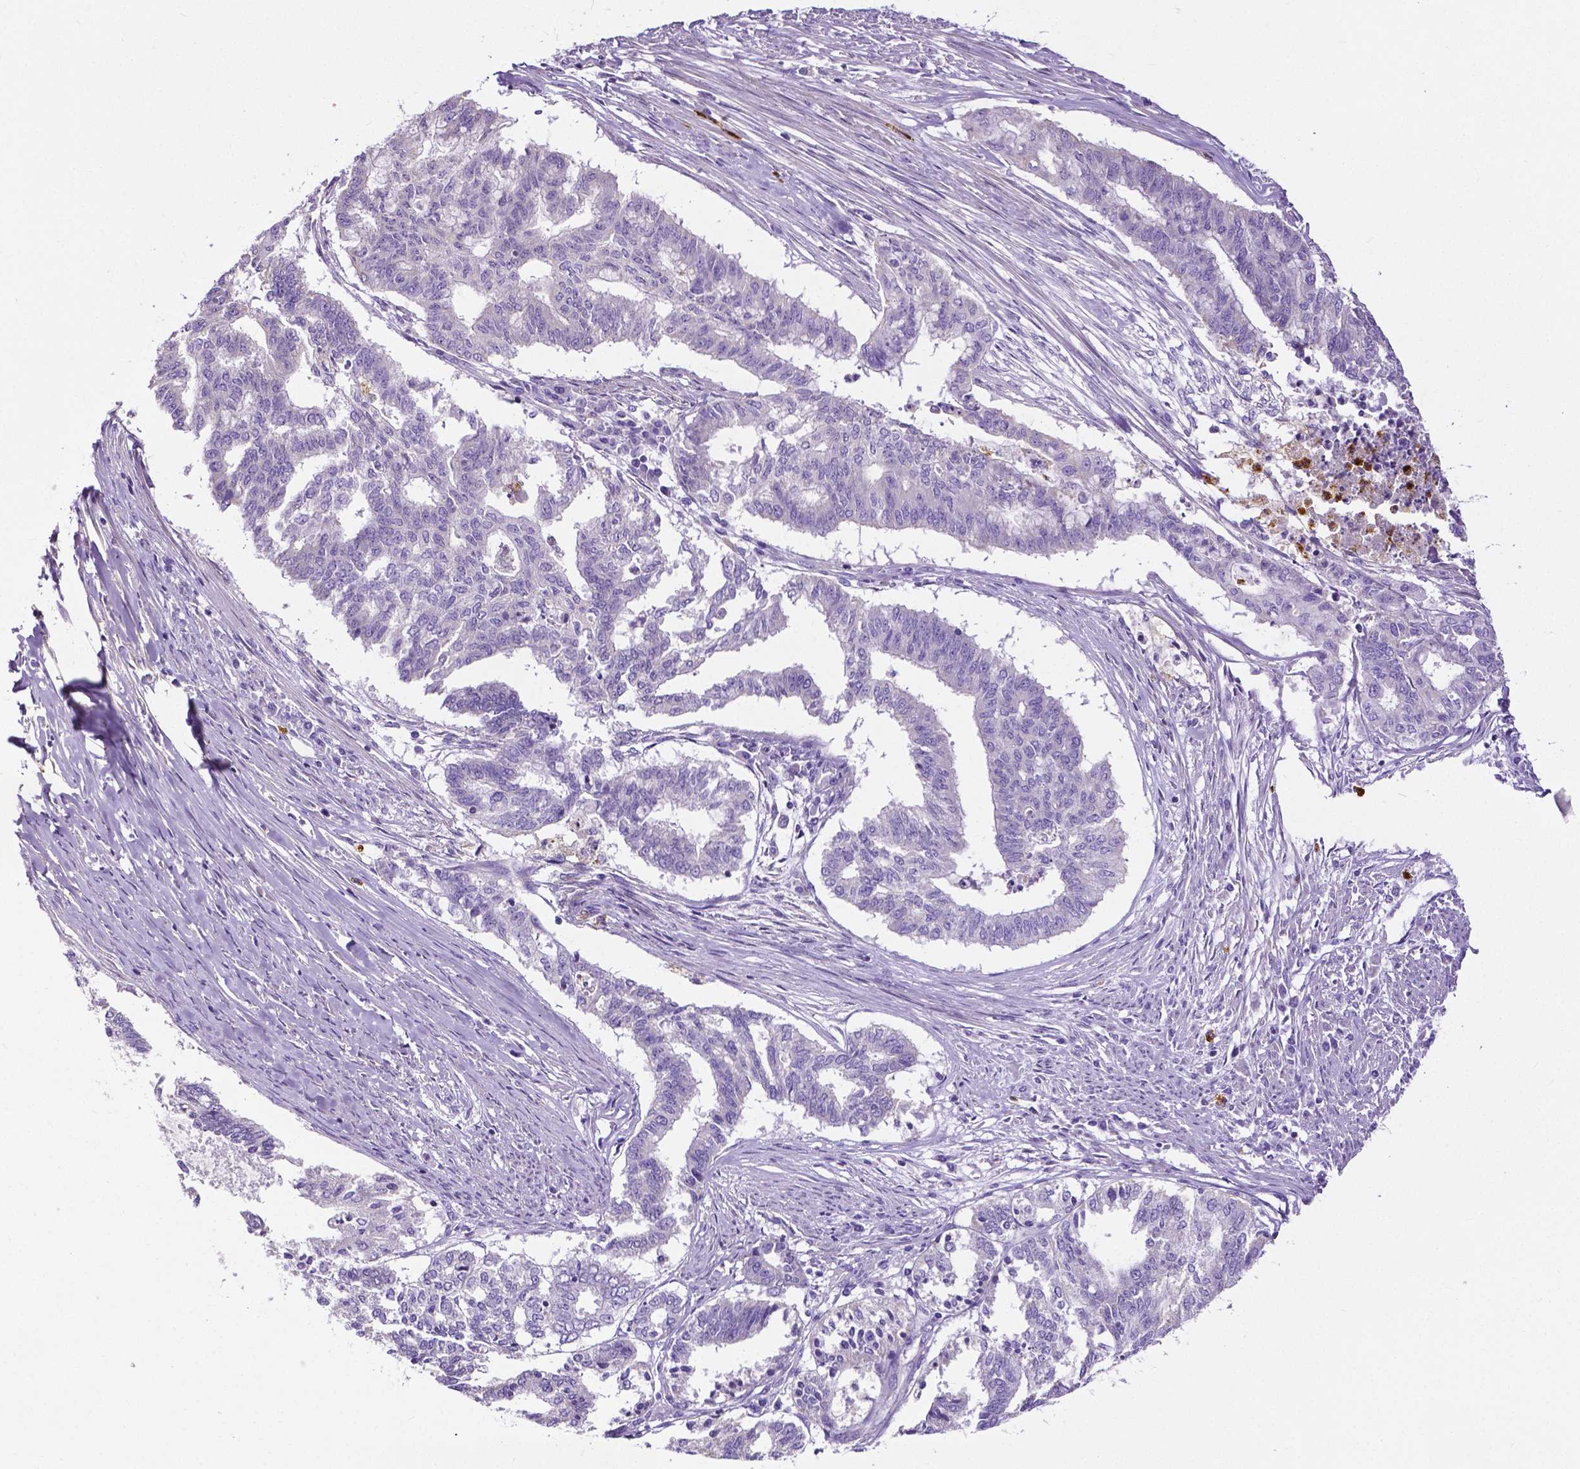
{"staining": {"intensity": "negative", "quantity": "none", "location": "none"}, "tissue": "endometrial cancer", "cell_type": "Tumor cells", "image_type": "cancer", "snomed": [{"axis": "morphology", "description": "Adenocarcinoma, NOS"}, {"axis": "topography", "description": "Endometrium"}], "caption": "DAB immunohistochemical staining of human endometrial cancer (adenocarcinoma) reveals no significant positivity in tumor cells.", "gene": "MMP9", "patient": {"sex": "female", "age": 79}}